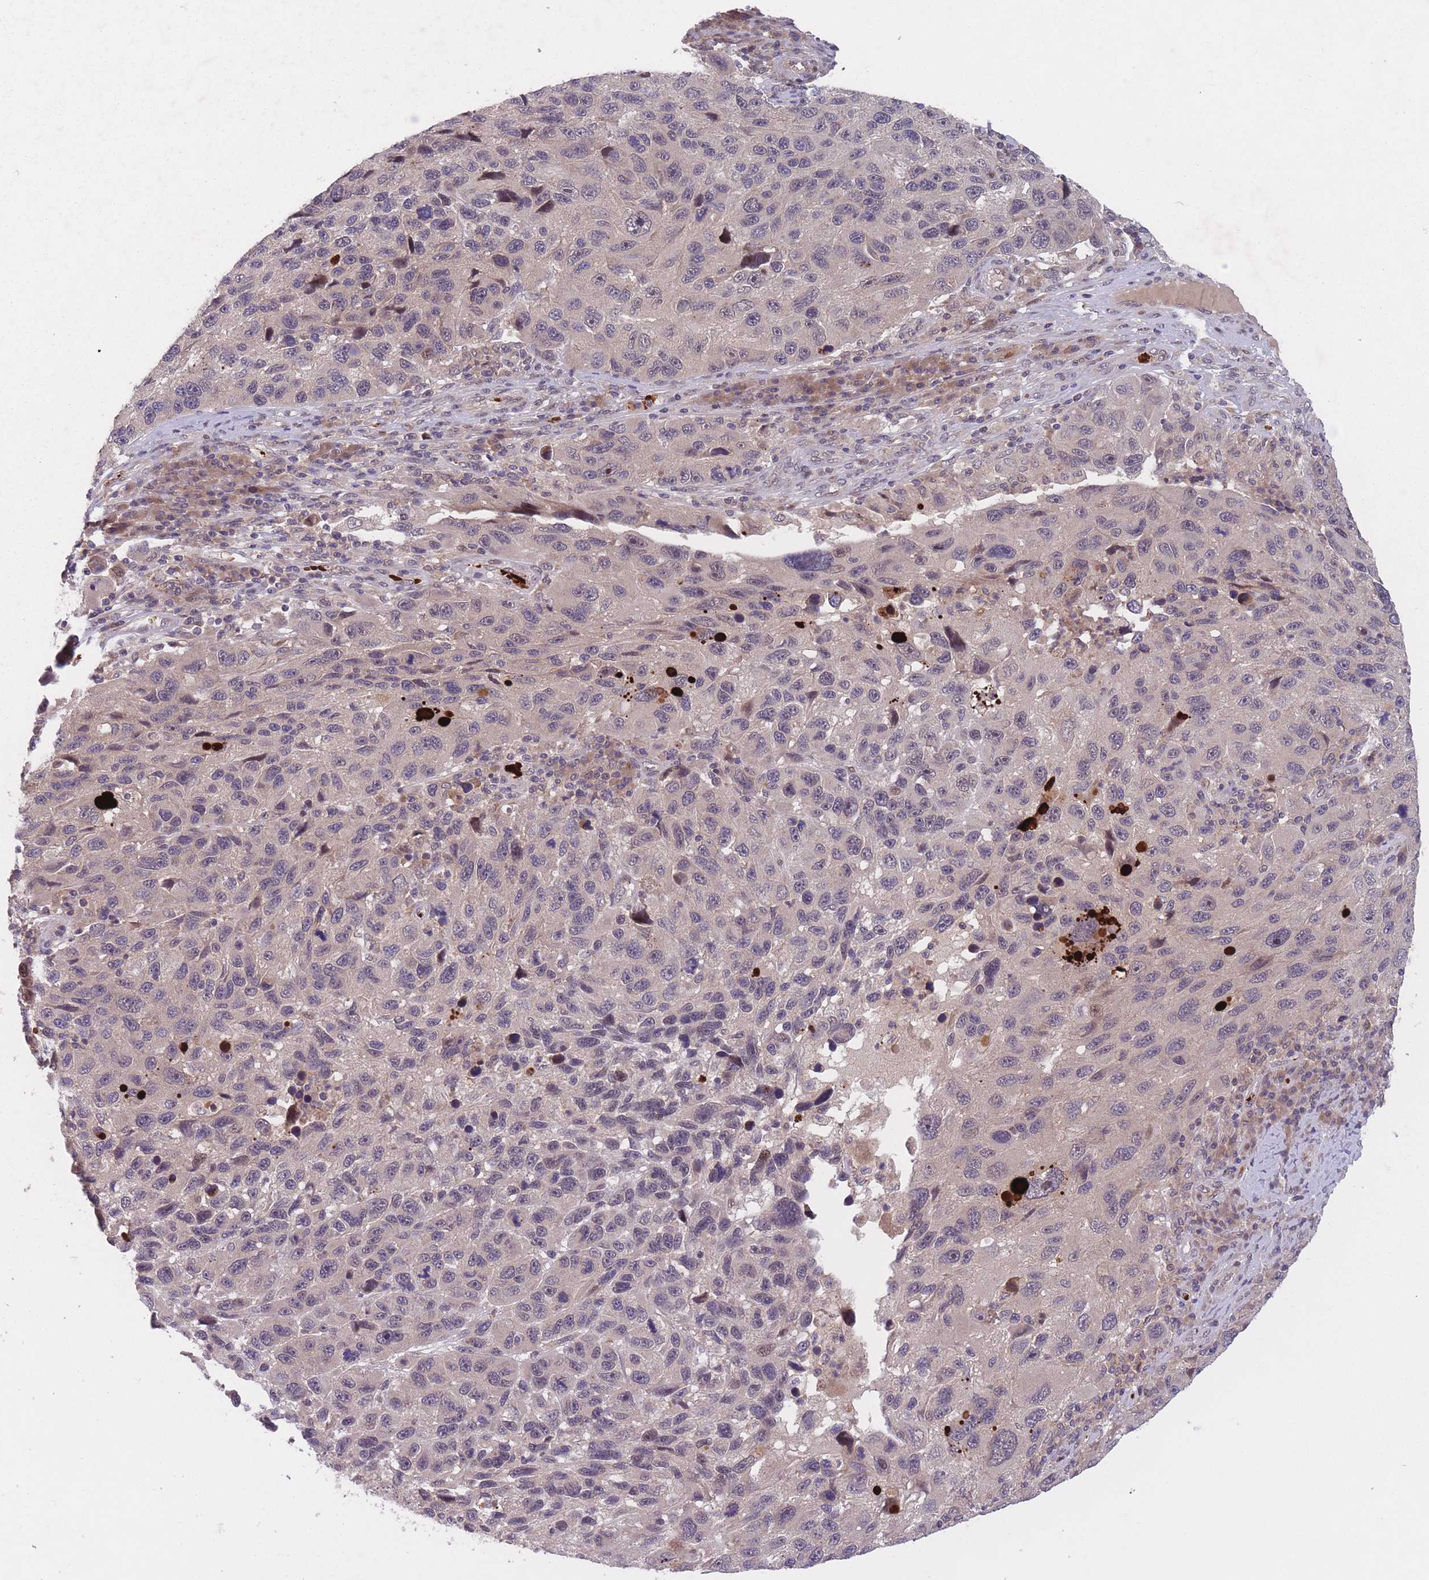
{"staining": {"intensity": "negative", "quantity": "none", "location": "none"}, "tissue": "melanoma", "cell_type": "Tumor cells", "image_type": "cancer", "snomed": [{"axis": "morphology", "description": "Malignant melanoma, NOS"}, {"axis": "topography", "description": "Skin"}], "caption": "Immunohistochemistry (IHC) histopathology image of human melanoma stained for a protein (brown), which reveals no staining in tumor cells.", "gene": "SECTM1", "patient": {"sex": "male", "age": 53}}